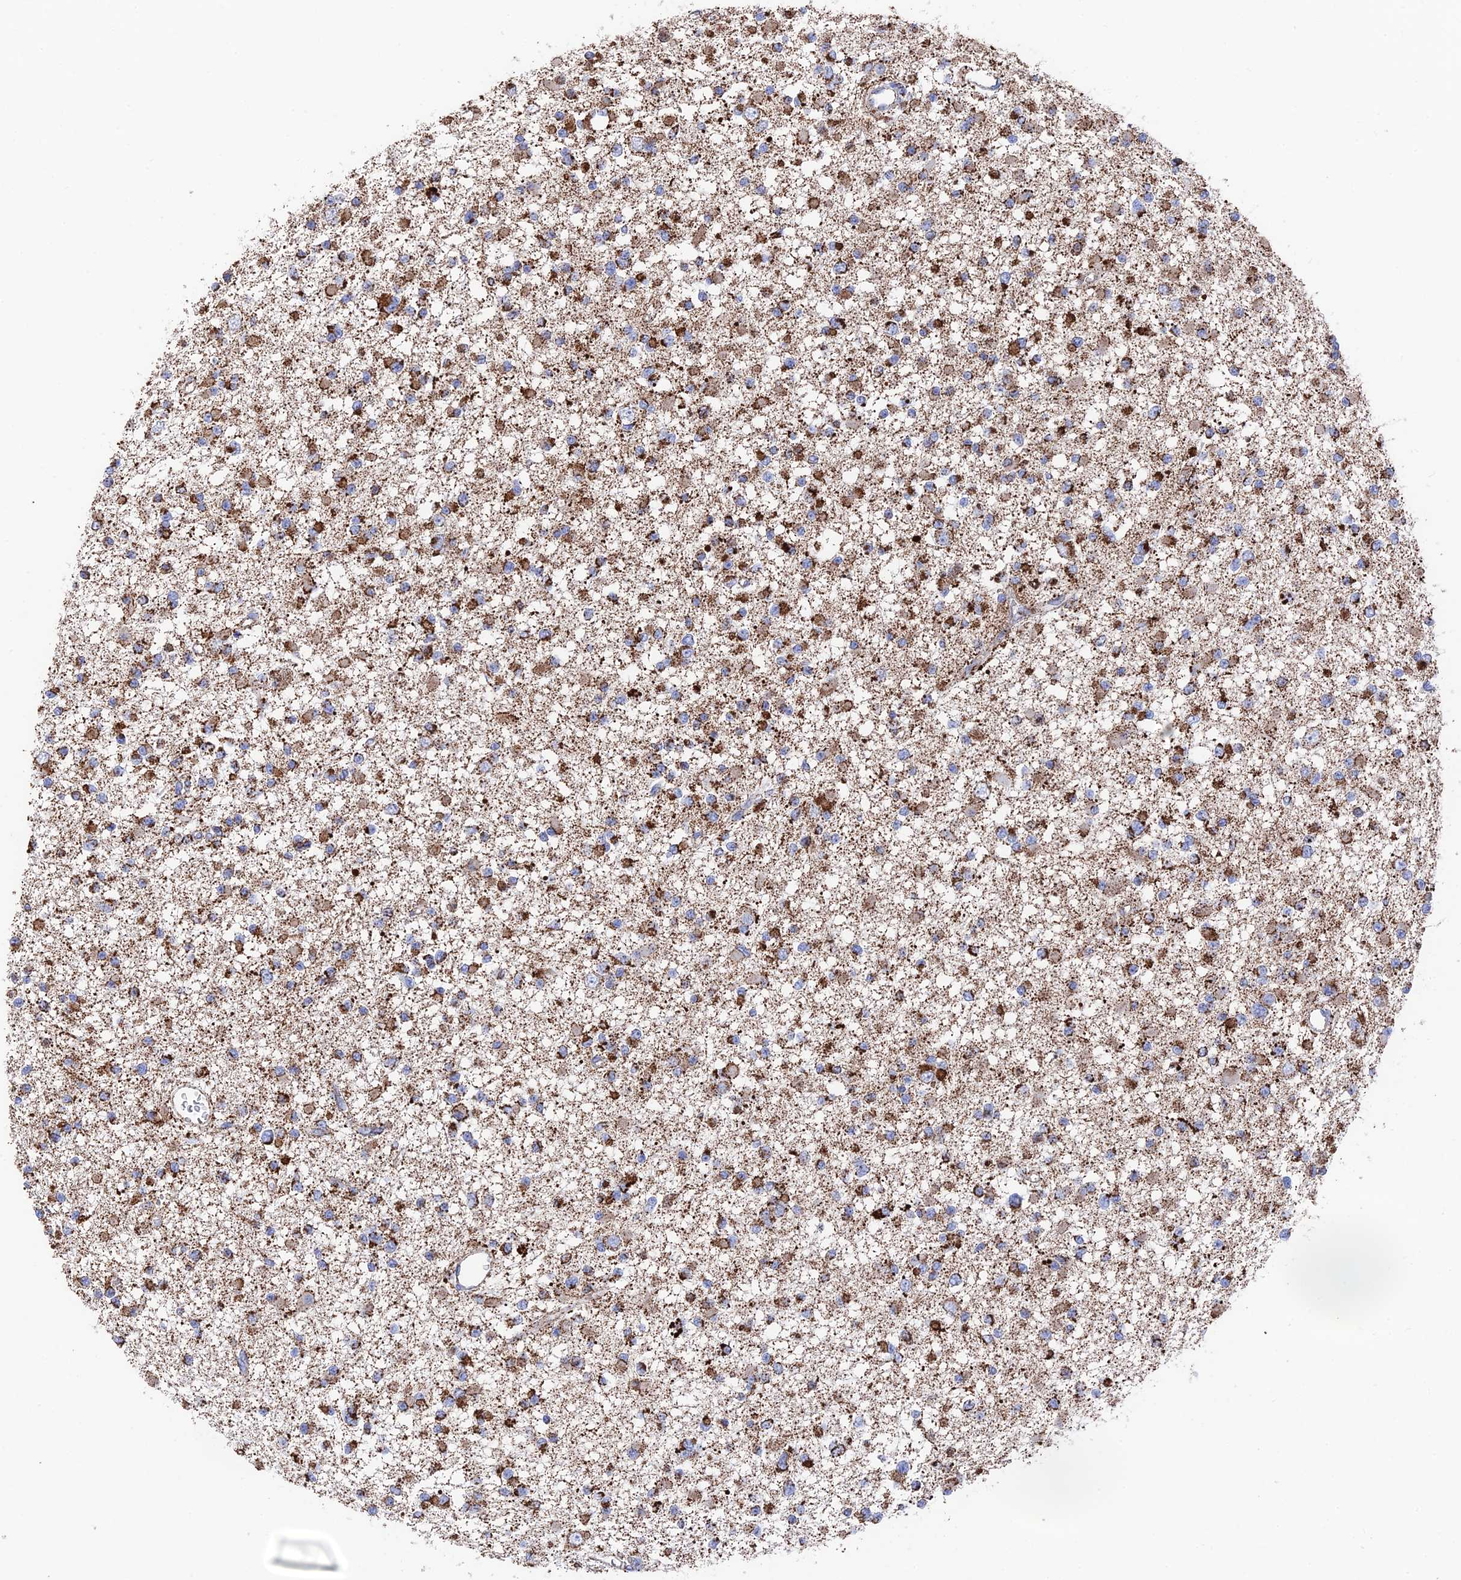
{"staining": {"intensity": "strong", "quantity": ">75%", "location": "cytoplasmic/membranous"}, "tissue": "glioma", "cell_type": "Tumor cells", "image_type": "cancer", "snomed": [{"axis": "morphology", "description": "Glioma, malignant, Low grade"}, {"axis": "topography", "description": "Brain"}], "caption": "A histopathology image of human glioma stained for a protein demonstrates strong cytoplasmic/membranous brown staining in tumor cells. (Stains: DAB (3,3'-diaminobenzidine) in brown, nuclei in blue, Microscopy: brightfield microscopy at high magnification).", "gene": "HAUS8", "patient": {"sex": "female", "age": 22}}